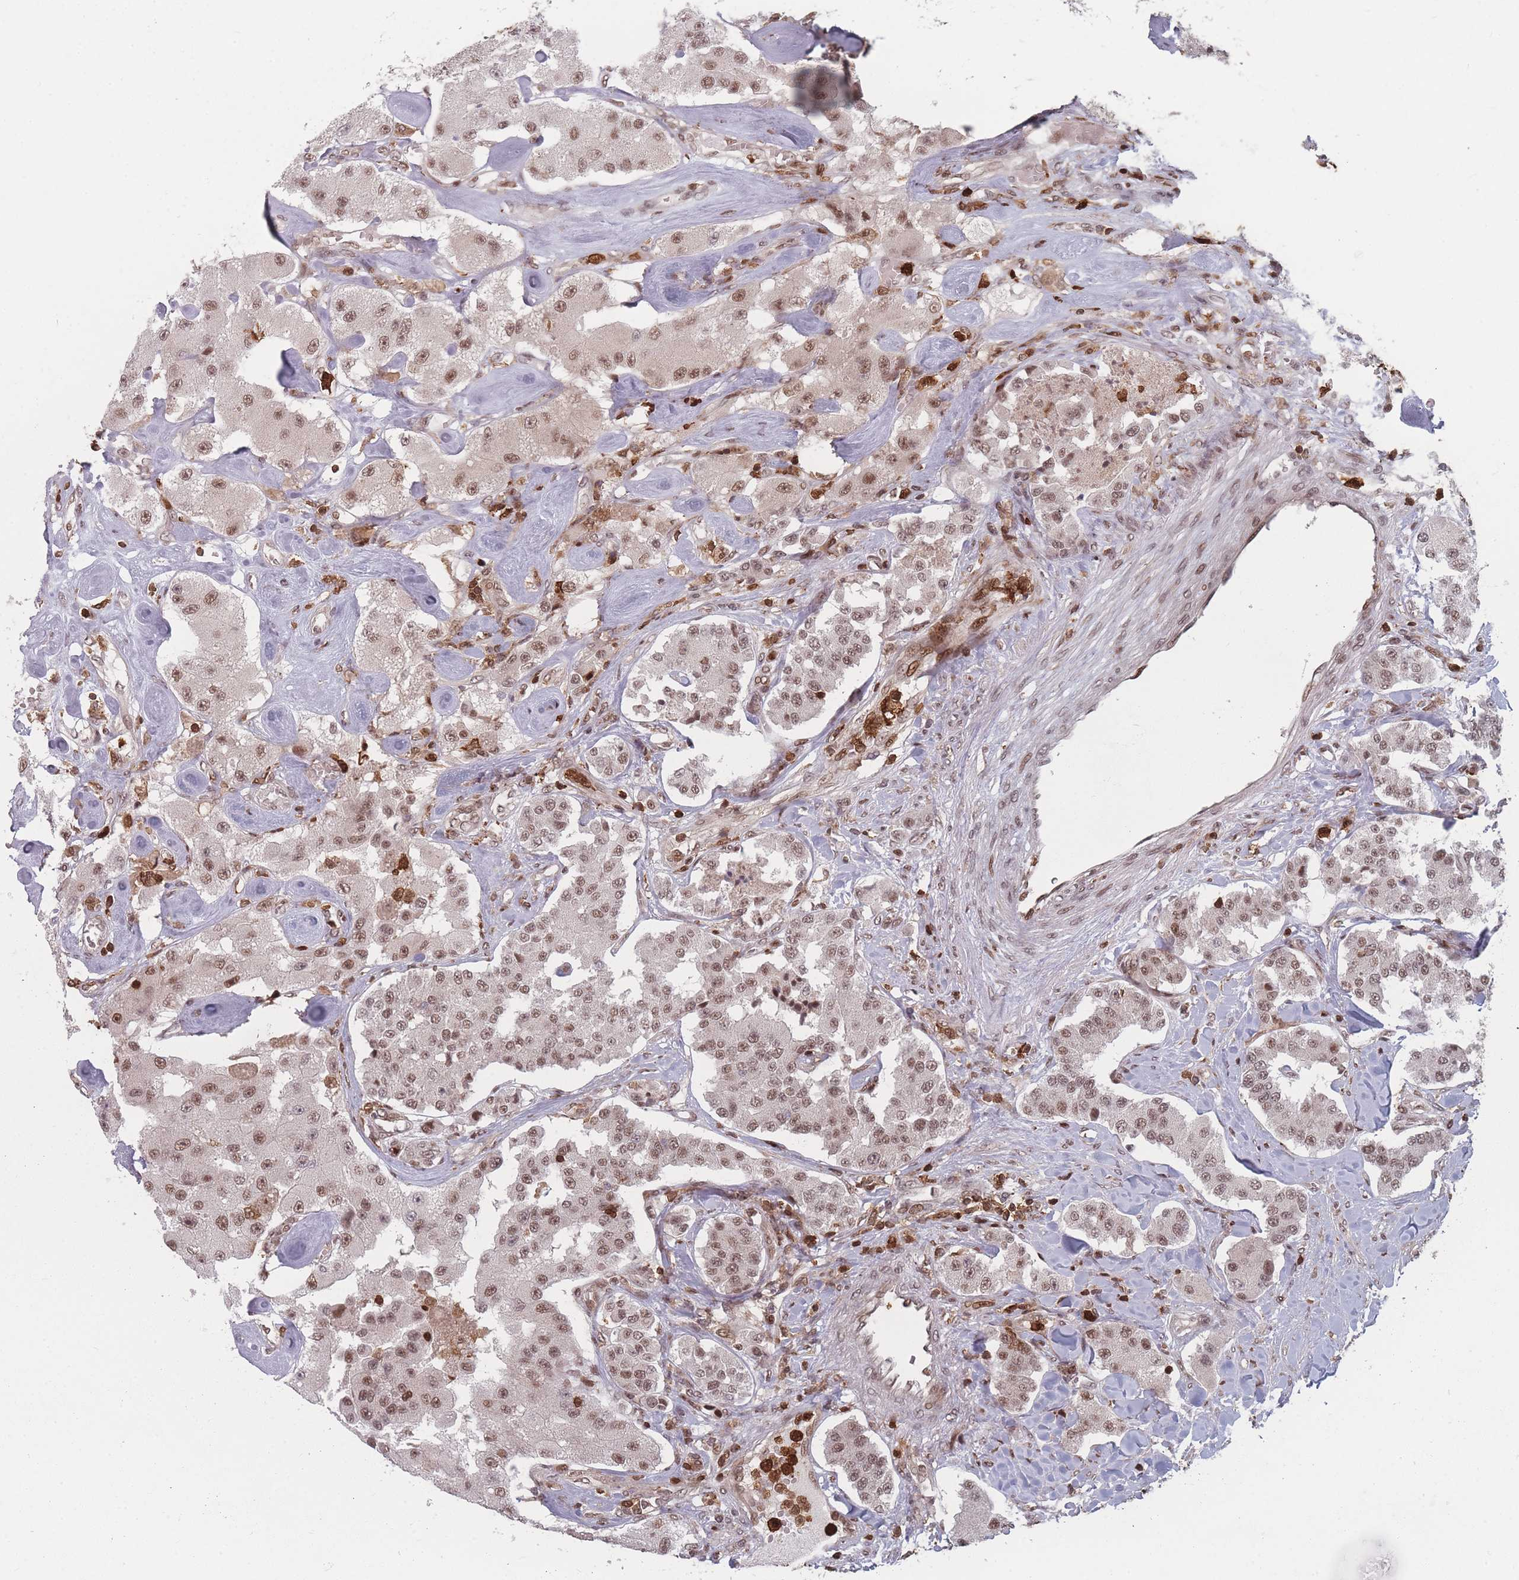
{"staining": {"intensity": "moderate", "quantity": ">75%", "location": "nuclear"}, "tissue": "carcinoid", "cell_type": "Tumor cells", "image_type": "cancer", "snomed": [{"axis": "morphology", "description": "Carcinoid, malignant, NOS"}, {"axis": "topography", "description": "Pancreas"}], "caption": "Carcinoid (malignant) tissue exhibits moderate nuclear staining in approximately >75% of tumor cells (brown staining indicates protein expression, while blue staining denotes nuclei).", "gene": "WDR55", "patient": {"sex": "male", "age": 41}}